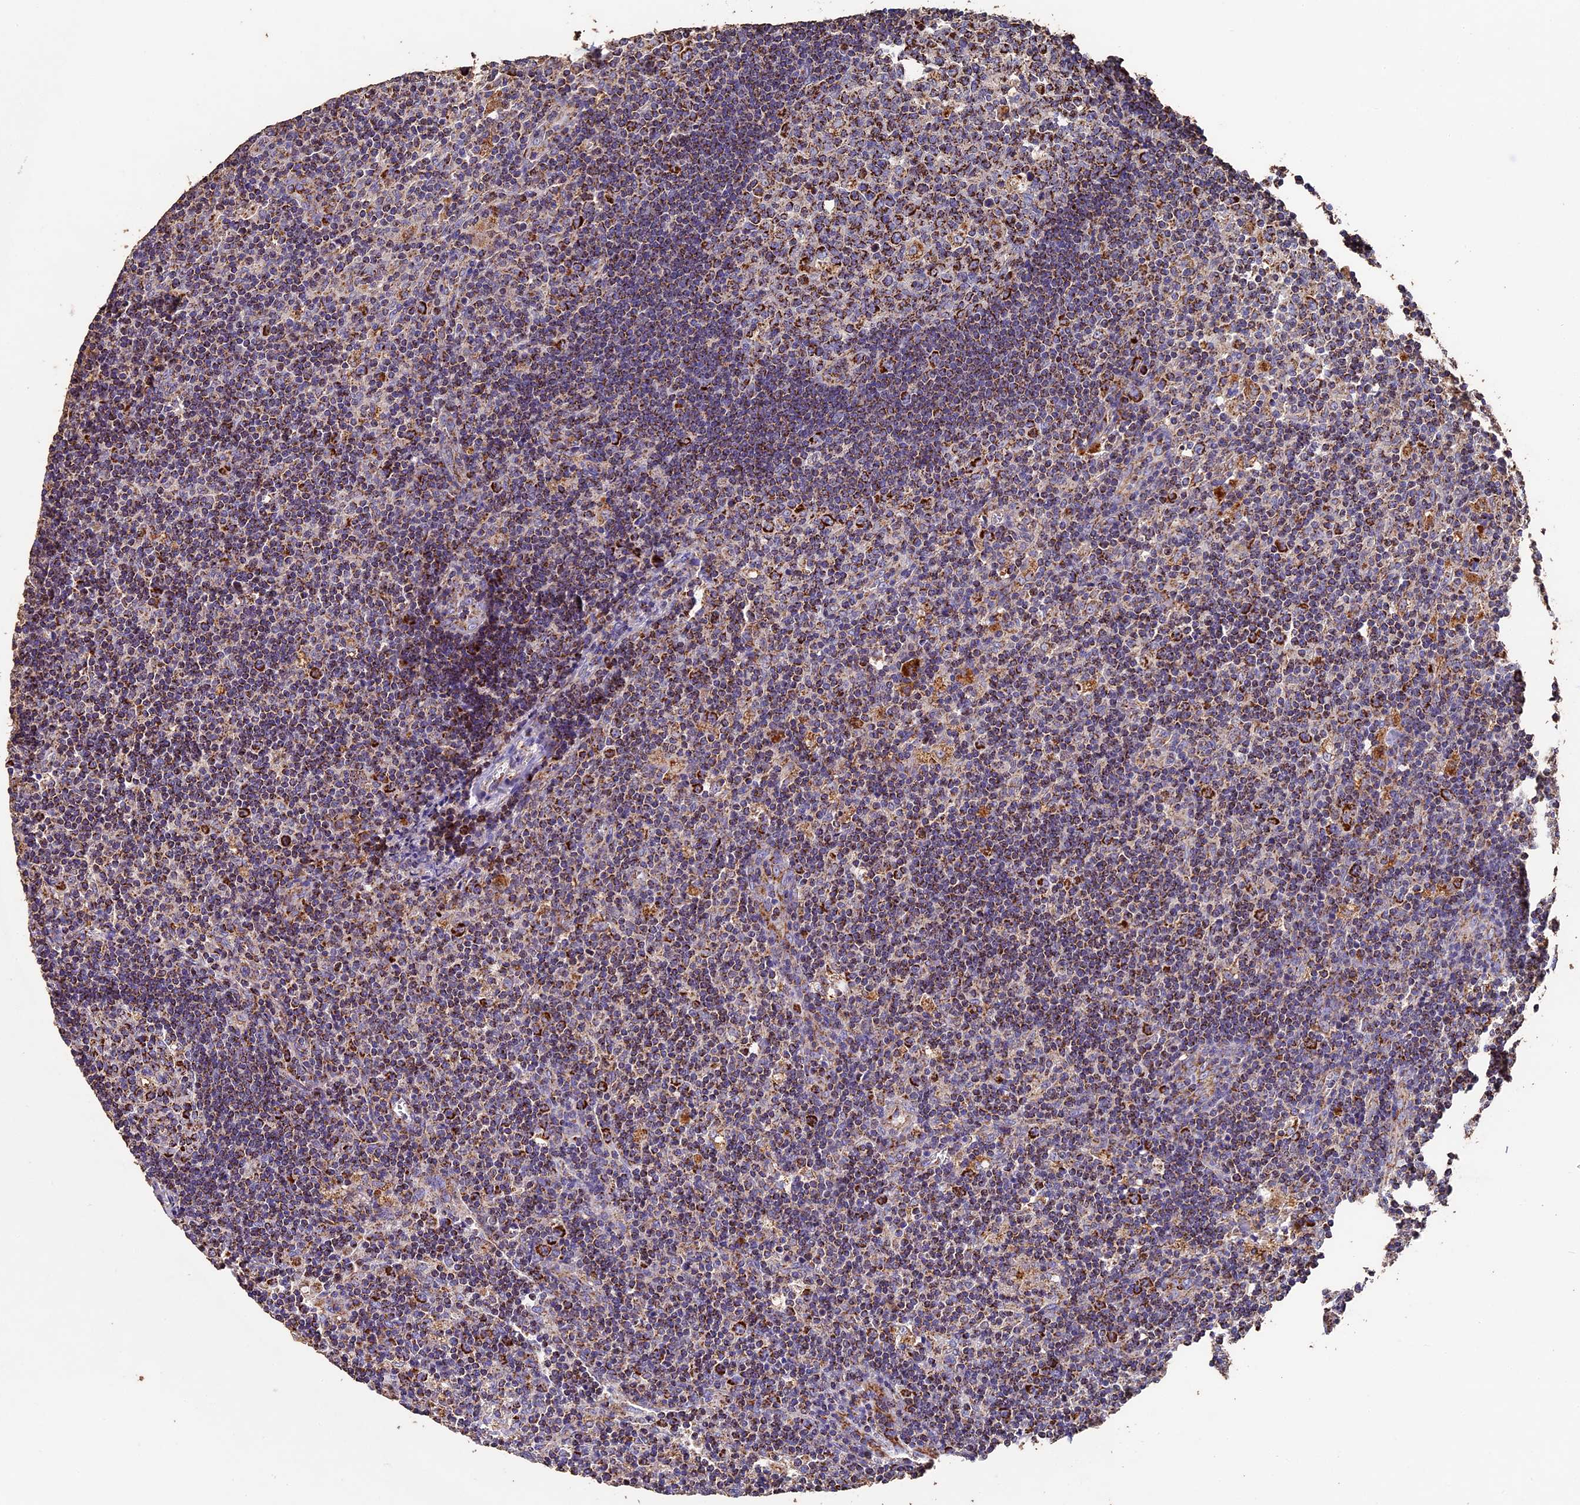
{"staining": {"intensity": "strong", "quantity": "25%-75%", "location": "cytoplasmic/membranous"}, "tissue": "lymph node", "cell_type": "Germinal center cells", "image_type": "normal", "snomed": [{"axis": "morphology", "description": "Normal tissue, NOS"}, {"axis": "topography", "description": "Lymph node"}], "caption": "A high-resolution histopathology image shows immunohistochemistry (IHC) staining of unremarkable lymph node, which demonstrates strong cytoplasmic/membranous positivity in approximately 25%-75% of germinal center cells.", "gene": "ADAT1", "patient": {"sex": "male", "age": 58}}